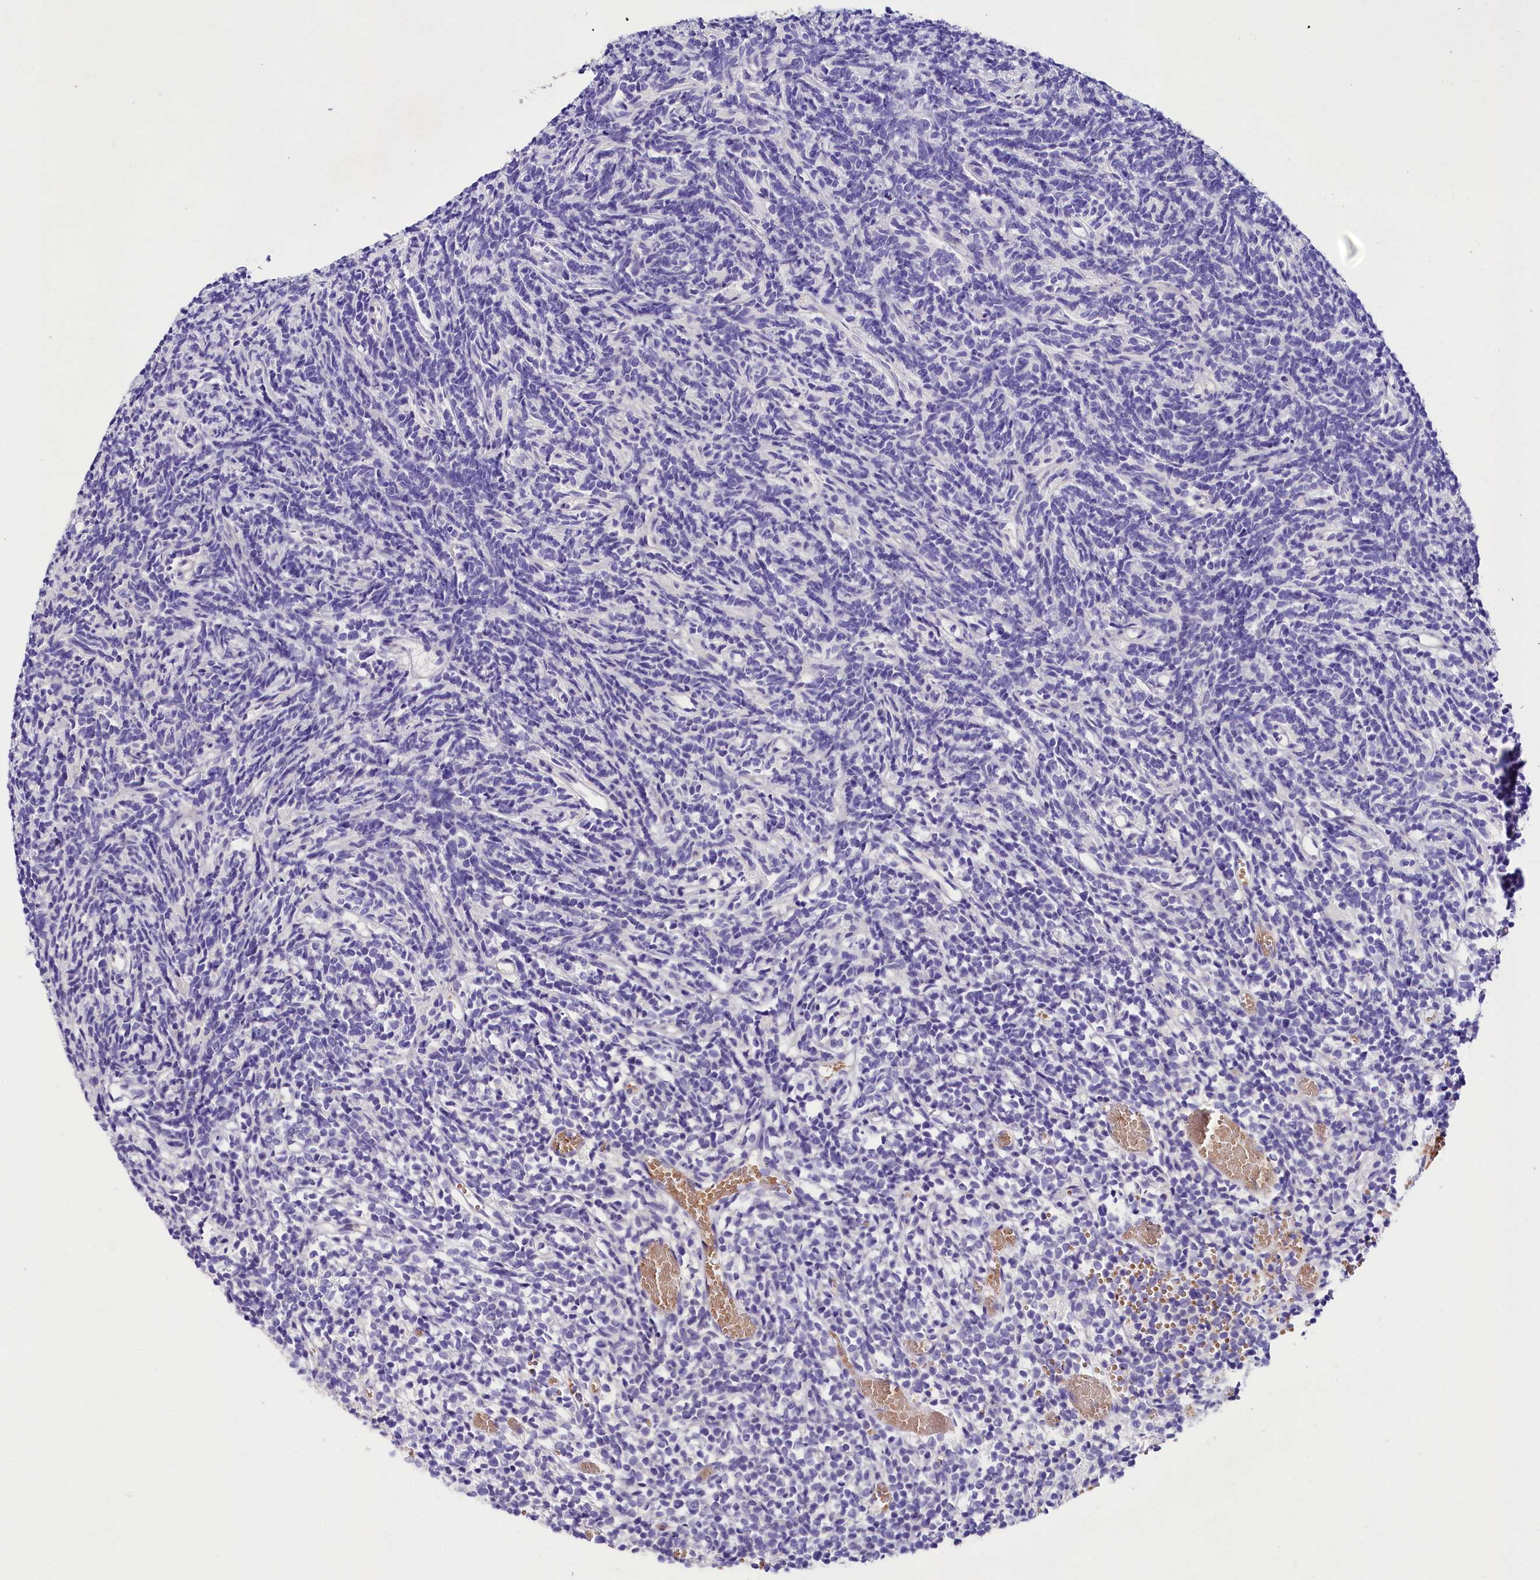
{"staining": {"intensity": "negative", "quantity": "none", "location": "none"}, "tissue": "glioma", "cell_type": "Tumor cells", "image_type": "cancer", "snomed": [{"axis": "morphology", "description": "Glioma, malignant, Low grade"}, {"axis": "topography", "description": "Brain"}], "caption": "The micrograph reveals no significant staining in tumor cells of glioma.", "gene": "ABHD5", "patient": {"sex": "female", "age": 1}}